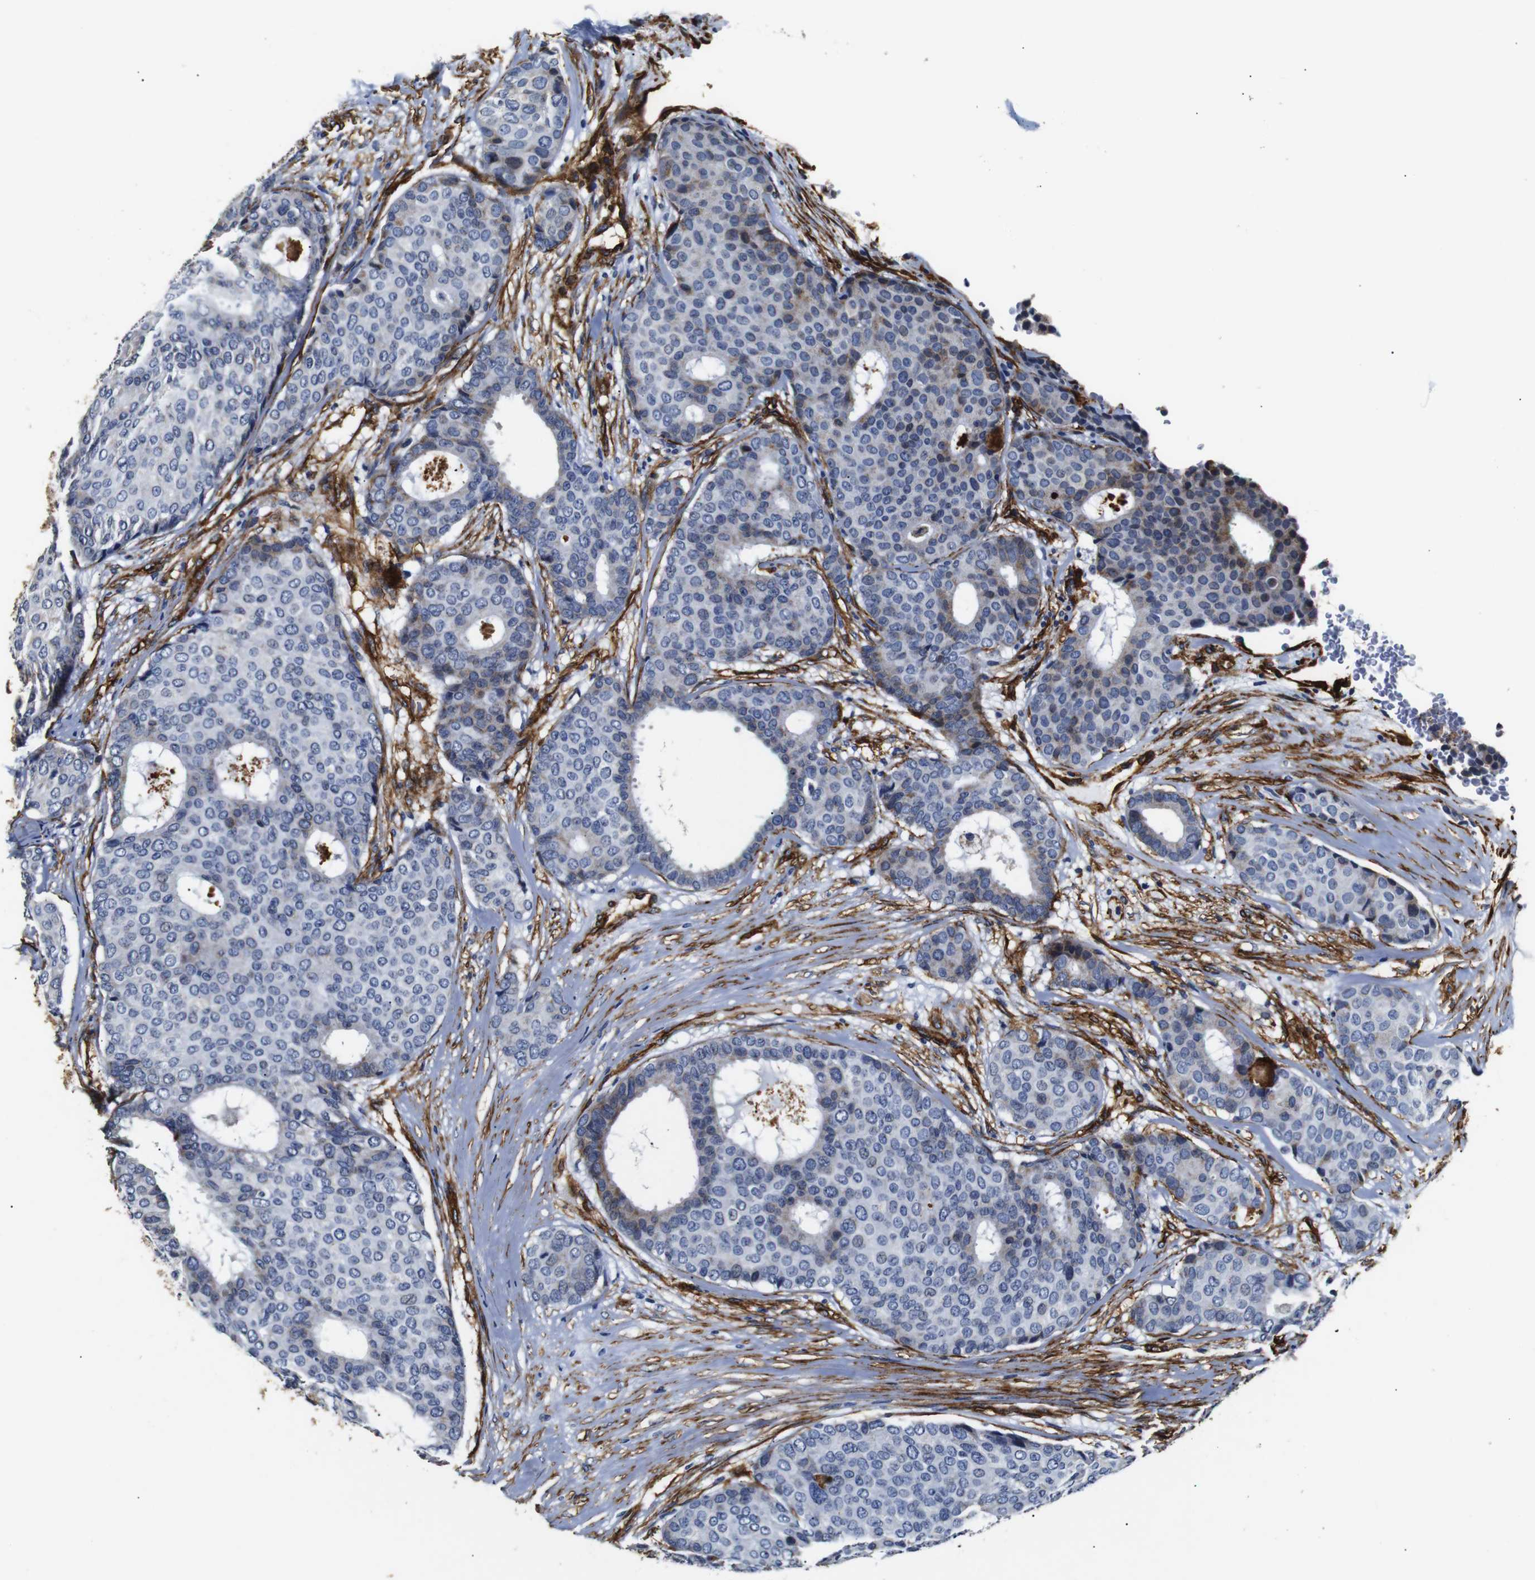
{"staining": {"intensity": "weak", "quantity": "<25%", "location": "cytoplasmic/membranous"}, "tissue": "breast cancer", "cell_type": "Tumor cells", "image_type": "cancer", "snomed": [{"axis": "morphology", "description": "Duct carcinoma"}, {"axis": "topography", "description": "Breast"}], "caption": "The histopathology image displays no significant expression in tumor cells of breast cancer (infiltrating ductal carcinoma).", "gene": "CAV2", "patient": {"sex": "female", "age": 75}}